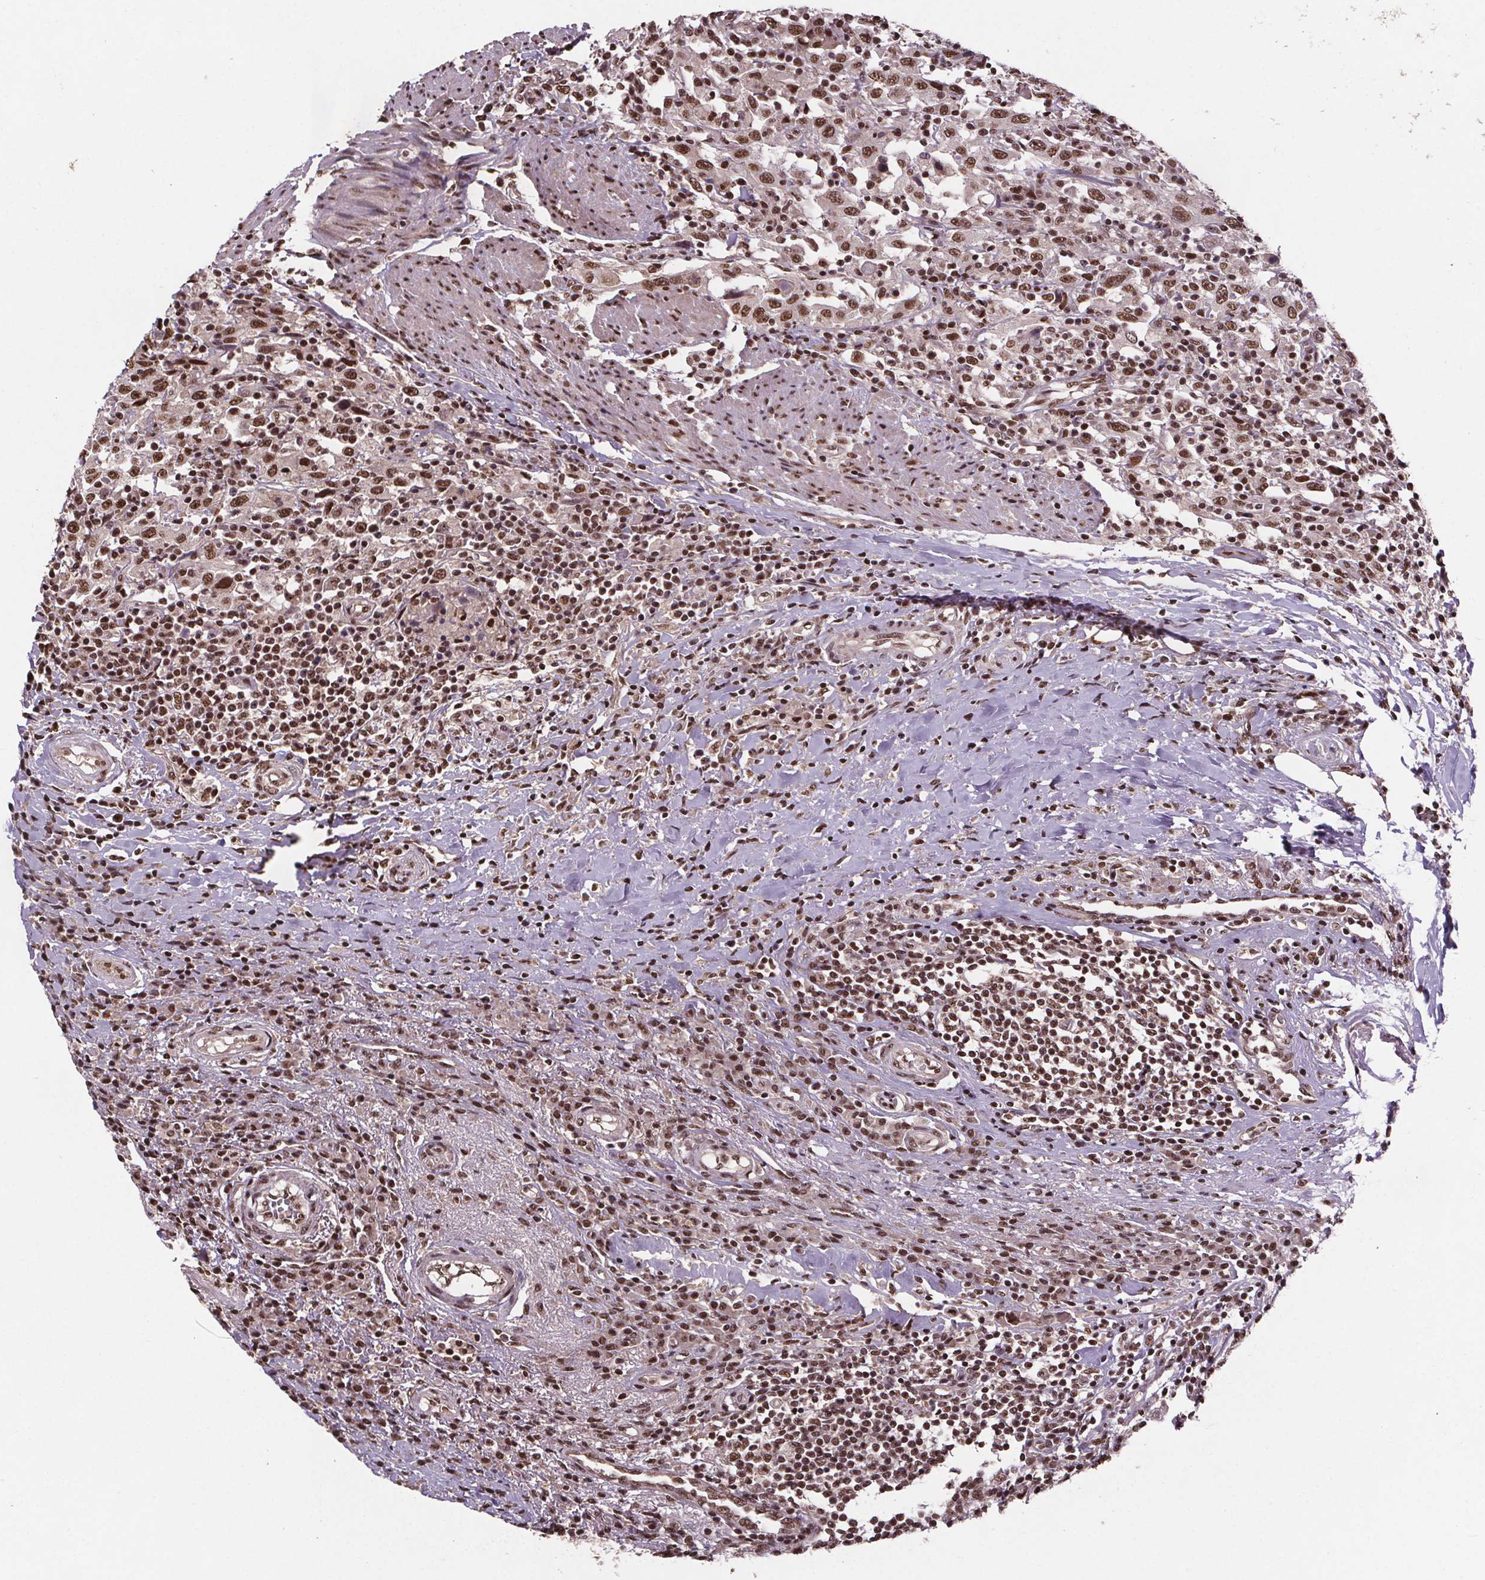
{"staining": {"intensity": "moderate", "quantity": ">75%", "location": "nuclear"}, "tissue": "urothelial cancer", "cell_type": "Tumor cells", "image_type": "cancer", "snomed": [{"axis": "morphology", "description": "Urothelial carcinoma, High grade"}, {"axis": "topography", "description": "Urinary bladder"}], "caption": "Moderate nuclear expression for a protein is appreciated in approximately >75% of tumor cells of urothelial cancer using immunohistochemistry.", "gene": "JARID2", "patient": {"sex": "male", "age": 61}}